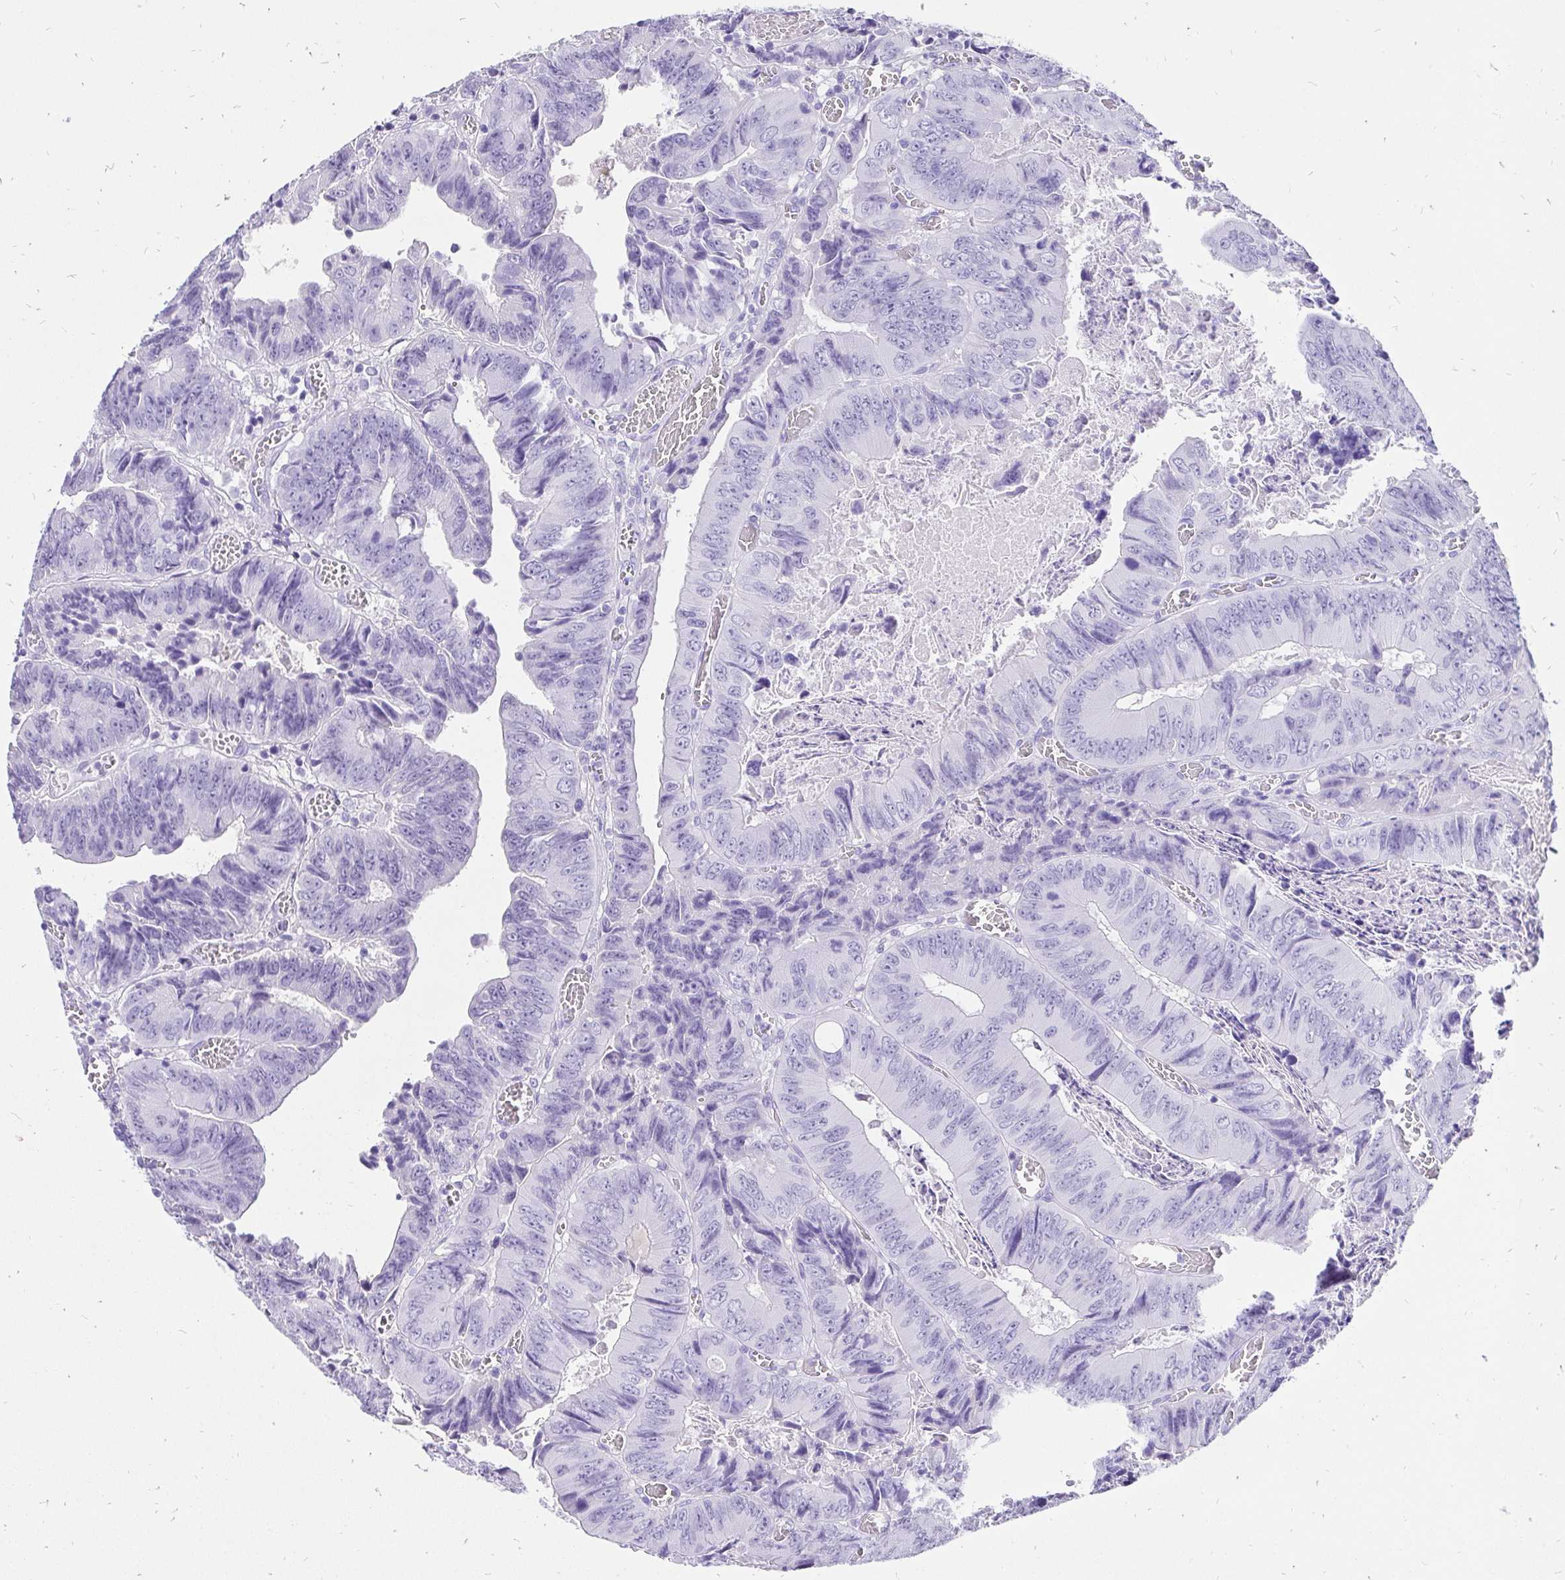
{"staining": {"intensity": "negative", "quantity": "none", "location": "none"}, "tissue": "colorectal cancer", "cell_type": "Tumor cells", "image_type": "cancer", "snomed": [{"axis": "morphology", "description": "Adenocarcinoma, NOS"}, {"axis": "topography", "description": "Colon"}], "caption": "The micrograph displays no staining of tumor cells in adenocarcinoma (colorectal).", "gene": "KRT13", "patient": {"sex": "female", "age": 84}}